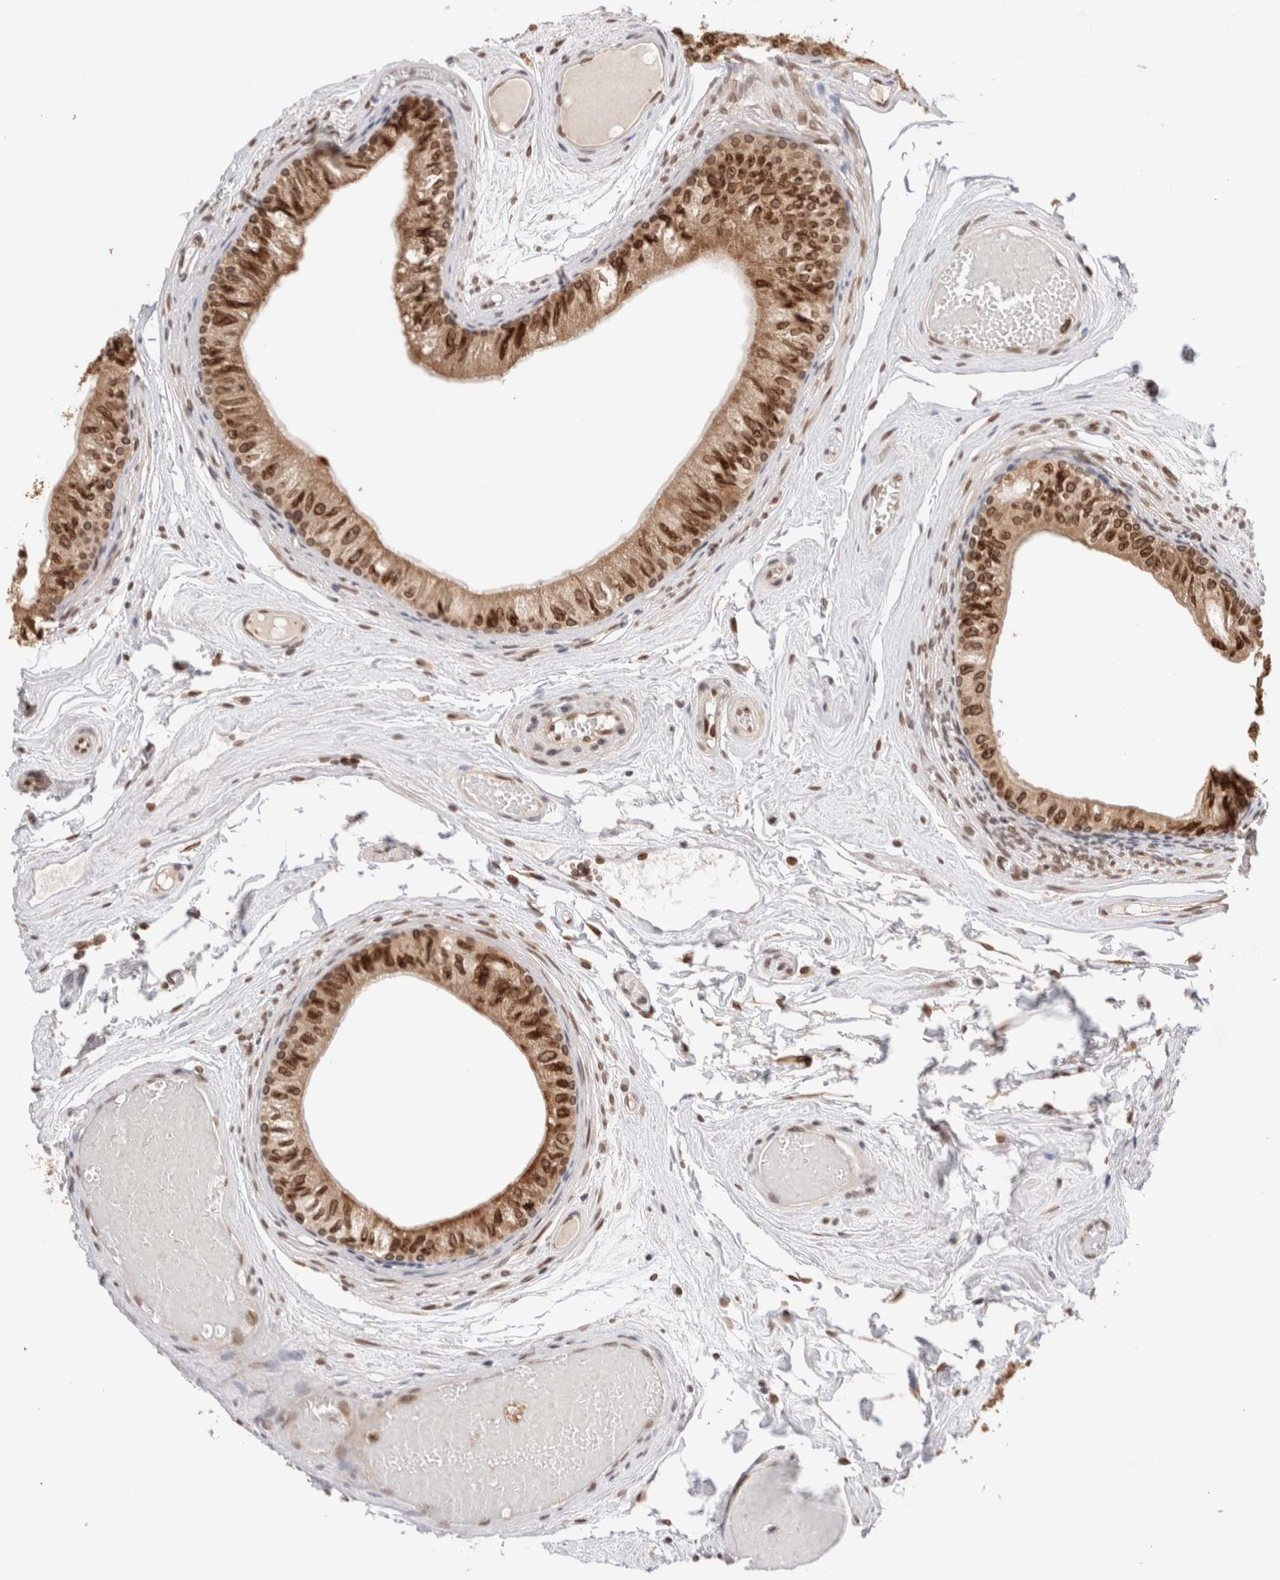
{"staining": {"intensity": "strong", "quantity": ">75%", "location": "cytoplasmic/membranous,nuclear"}, "tissue": "epididymis", "cell_type": "Glandular cells", "image_type": "normal", "snomed": [{"axis": "morphology", "description": "Normal tissue, NOS"}, {"axis": "topography", "description": "Epididymis"}], "caption": "Benign epididymis shows strong cytoplasmic/membranous,nuclear staining in approximately >75% of glandular cells.", "gene": "TPR", "patient": {"sex": "male", "age": 79}}